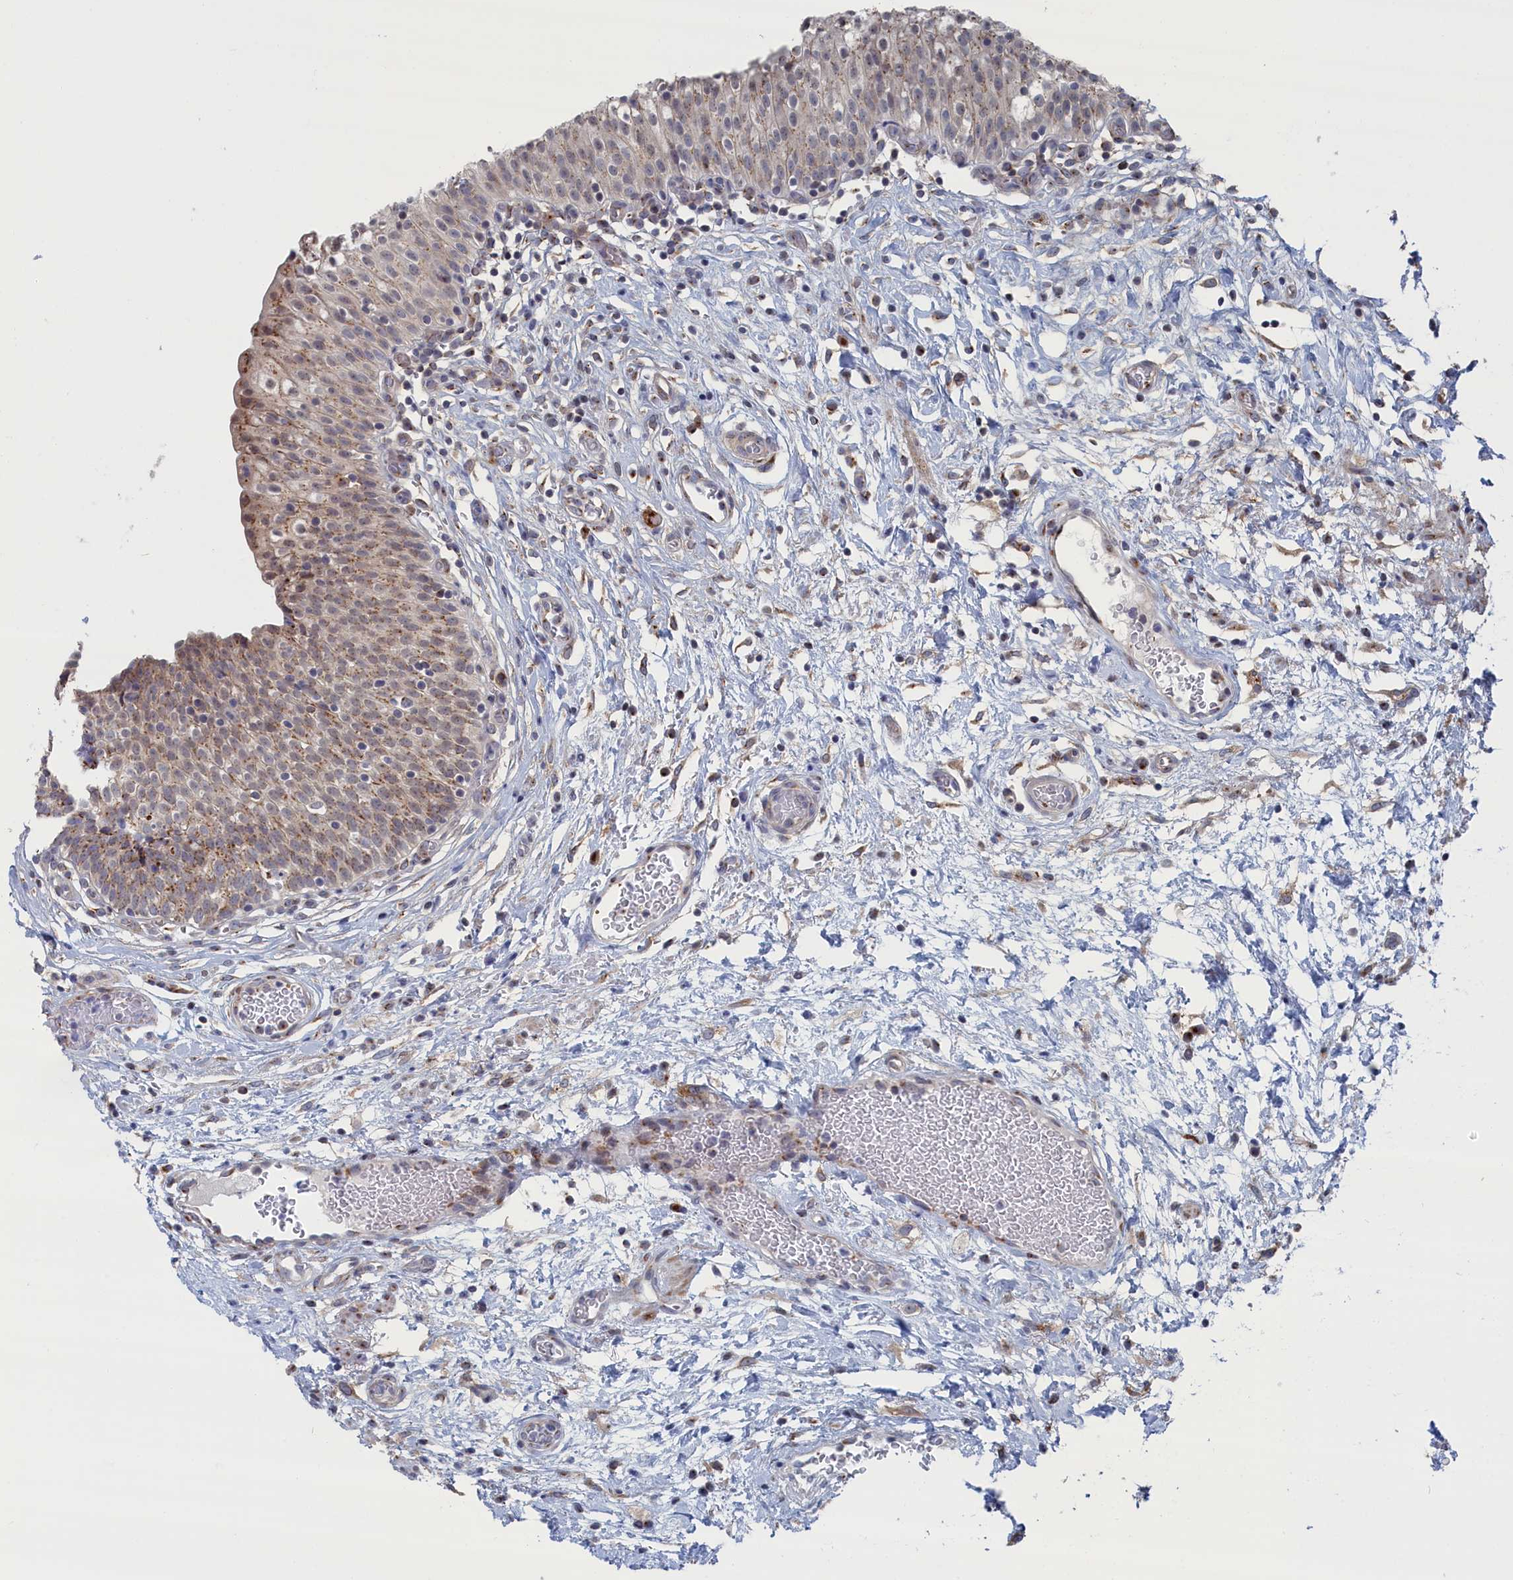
{"staining": {"intensity": "strong", "quantity": "25%-75%", "location": "cytoplasmic/membranous"}, "tissue": "urinary bladder", "cell_type": "Urothelial cells", "image_type": "normal", "snomed": [{"axis": "morphology", "description": "Normal tissue, NOS"}, {"axis": "topography", "description": "Urinary bladder"}], "caption": "Brown immunohistochemical staining in normal human urinary bladder displays strong cytoplasmic/membranous positivity in approximately 25%-75% of urothelial cells. The staining was performed using DAB (3,3'-diaminobenzidine), with brown indicating positive protein expression. Nuclei are stained blue with hematoxylin.", "gene": "IRX1", "patient": {"sex": "male", "age": 55}}